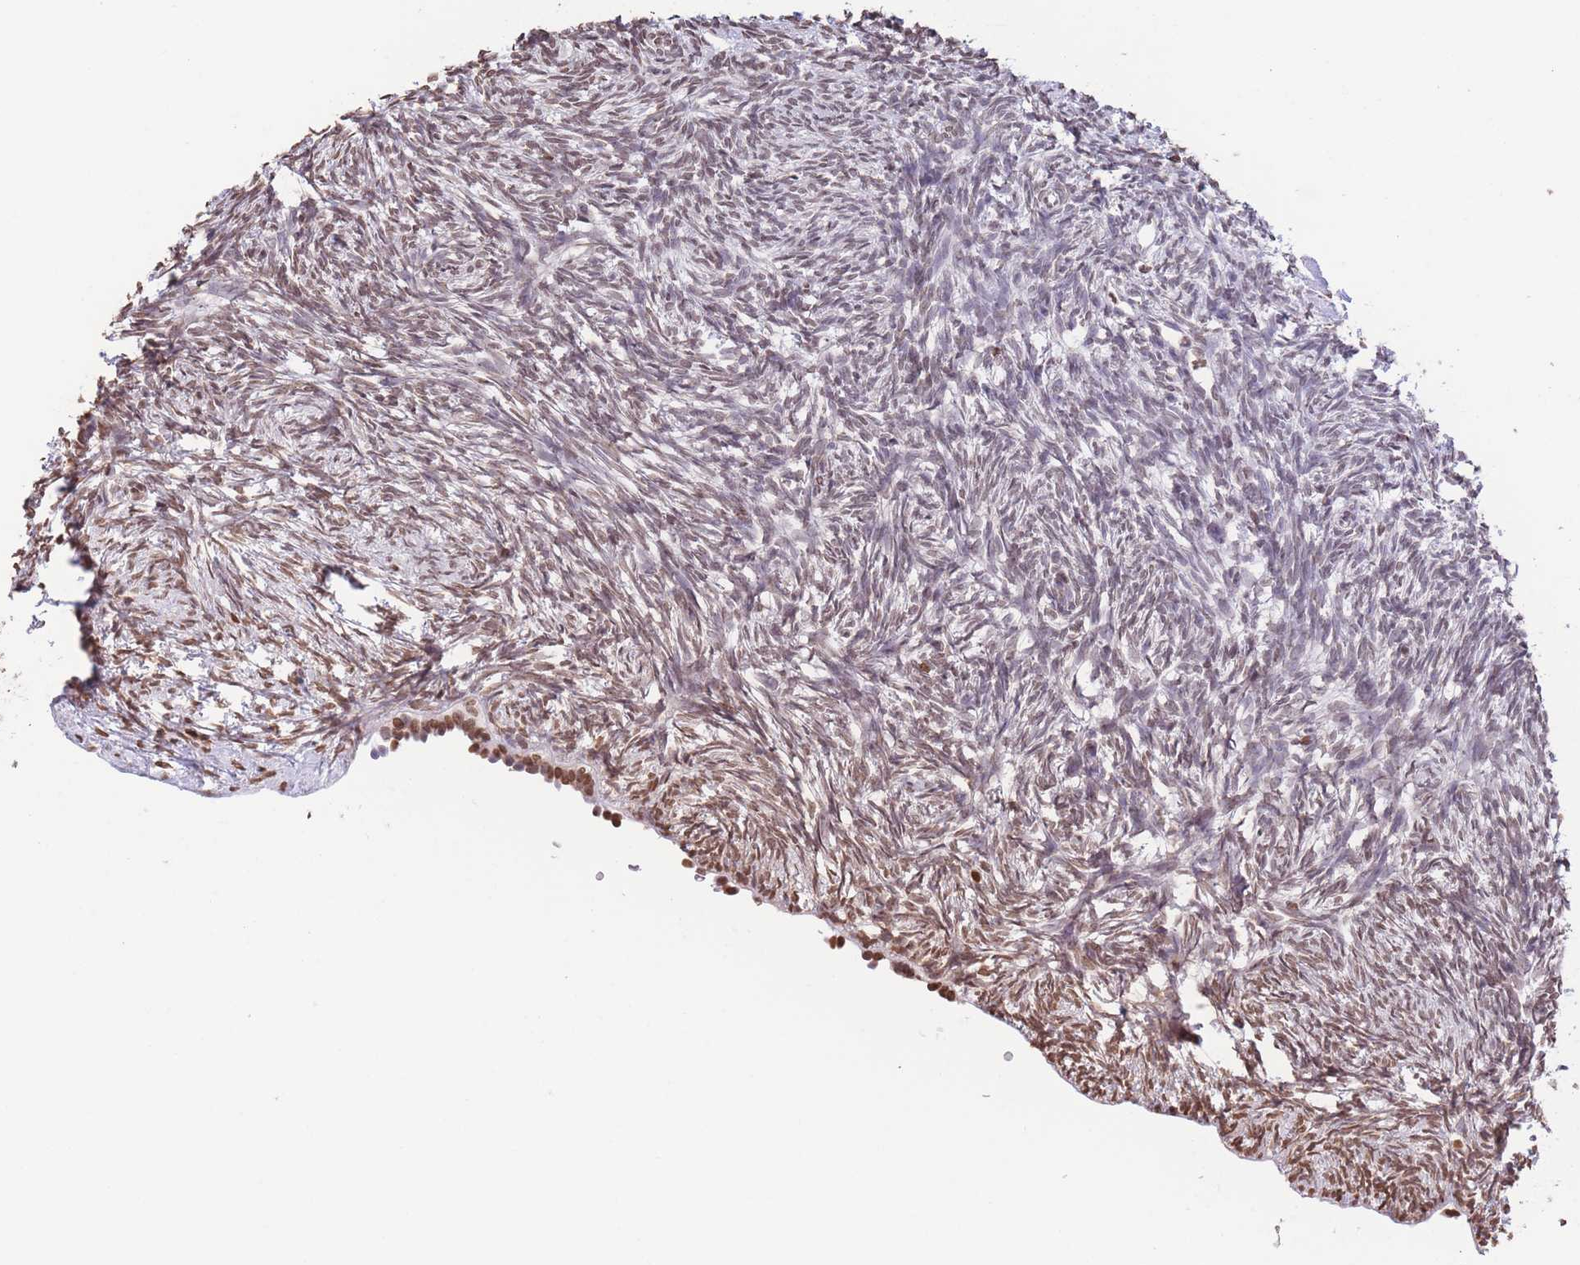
{"staining": {"intensity": "weak", "quantity": ">75%", "location": "nuclear"}, "tissue": "ovary", "cell_type": "Follicle cells", "image_type": "normal", "snomed": [{"axis": "morphology", "description": "Normal tissue, NOS"}, {"axis": "topography", "description": "Ovary"}], "caption": "Protein staining by immunohistochemistry displays weak nuclear positivity in about >75% of follicle cells in normal ovary.", "gene": "H2BC10", "patient": {"sex": "female", "age": 51}}